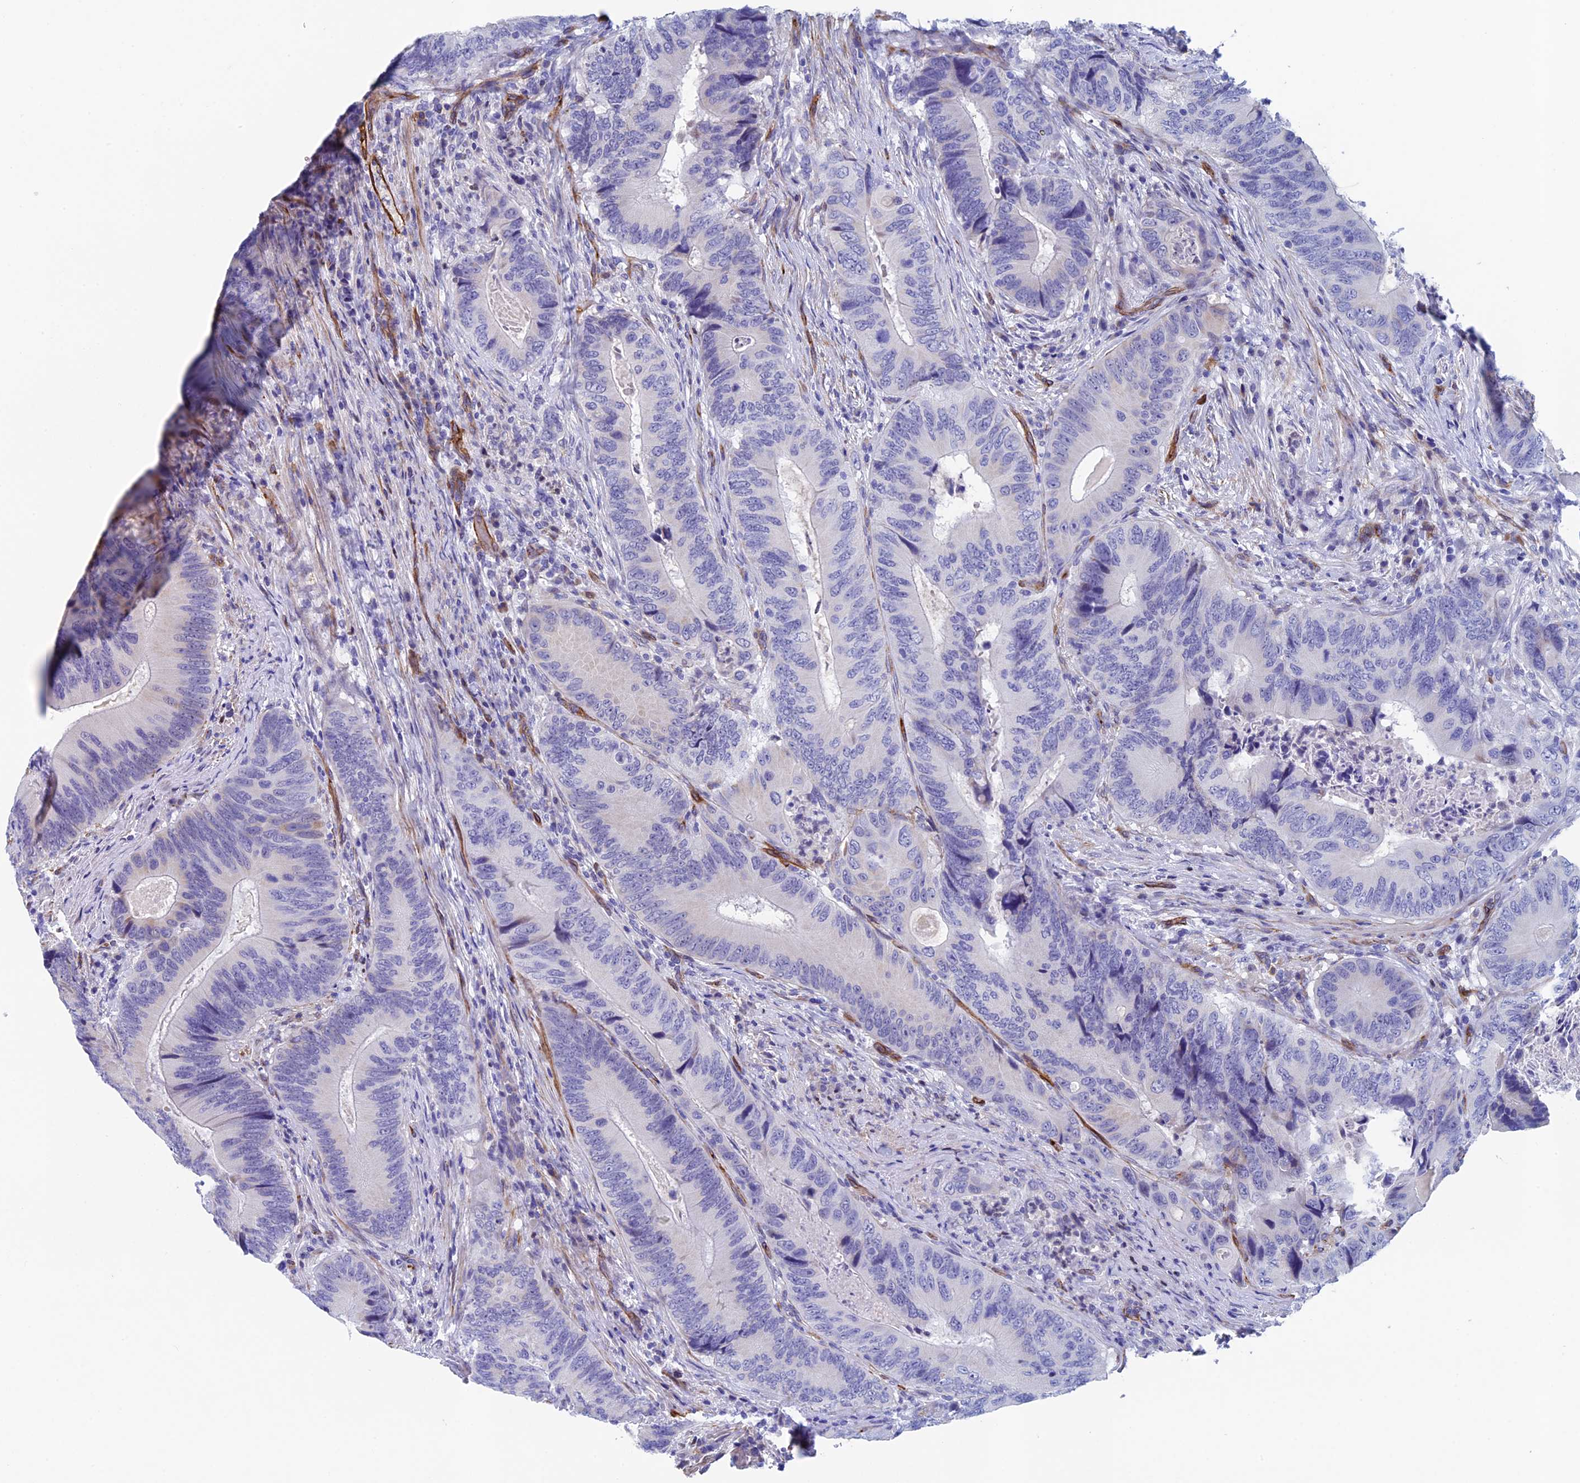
{"staining": {"intensity": "negative", "quantity": "none", "location": "none"}, "tissue": "colorectal cancer", "cell_type": "Tumor cells", "image_type": "cancer", "snomed": [{"axis": "morphology", "description": "Adenocarcinoma, NOS"}, {"axis": "topography", "description": "Colon"}], "caption": "Tumor cells are negative for brown protein staining in colorectal cancer.", "gene": "INSYN1", "patient": {"sex": "male", "age": 84}}